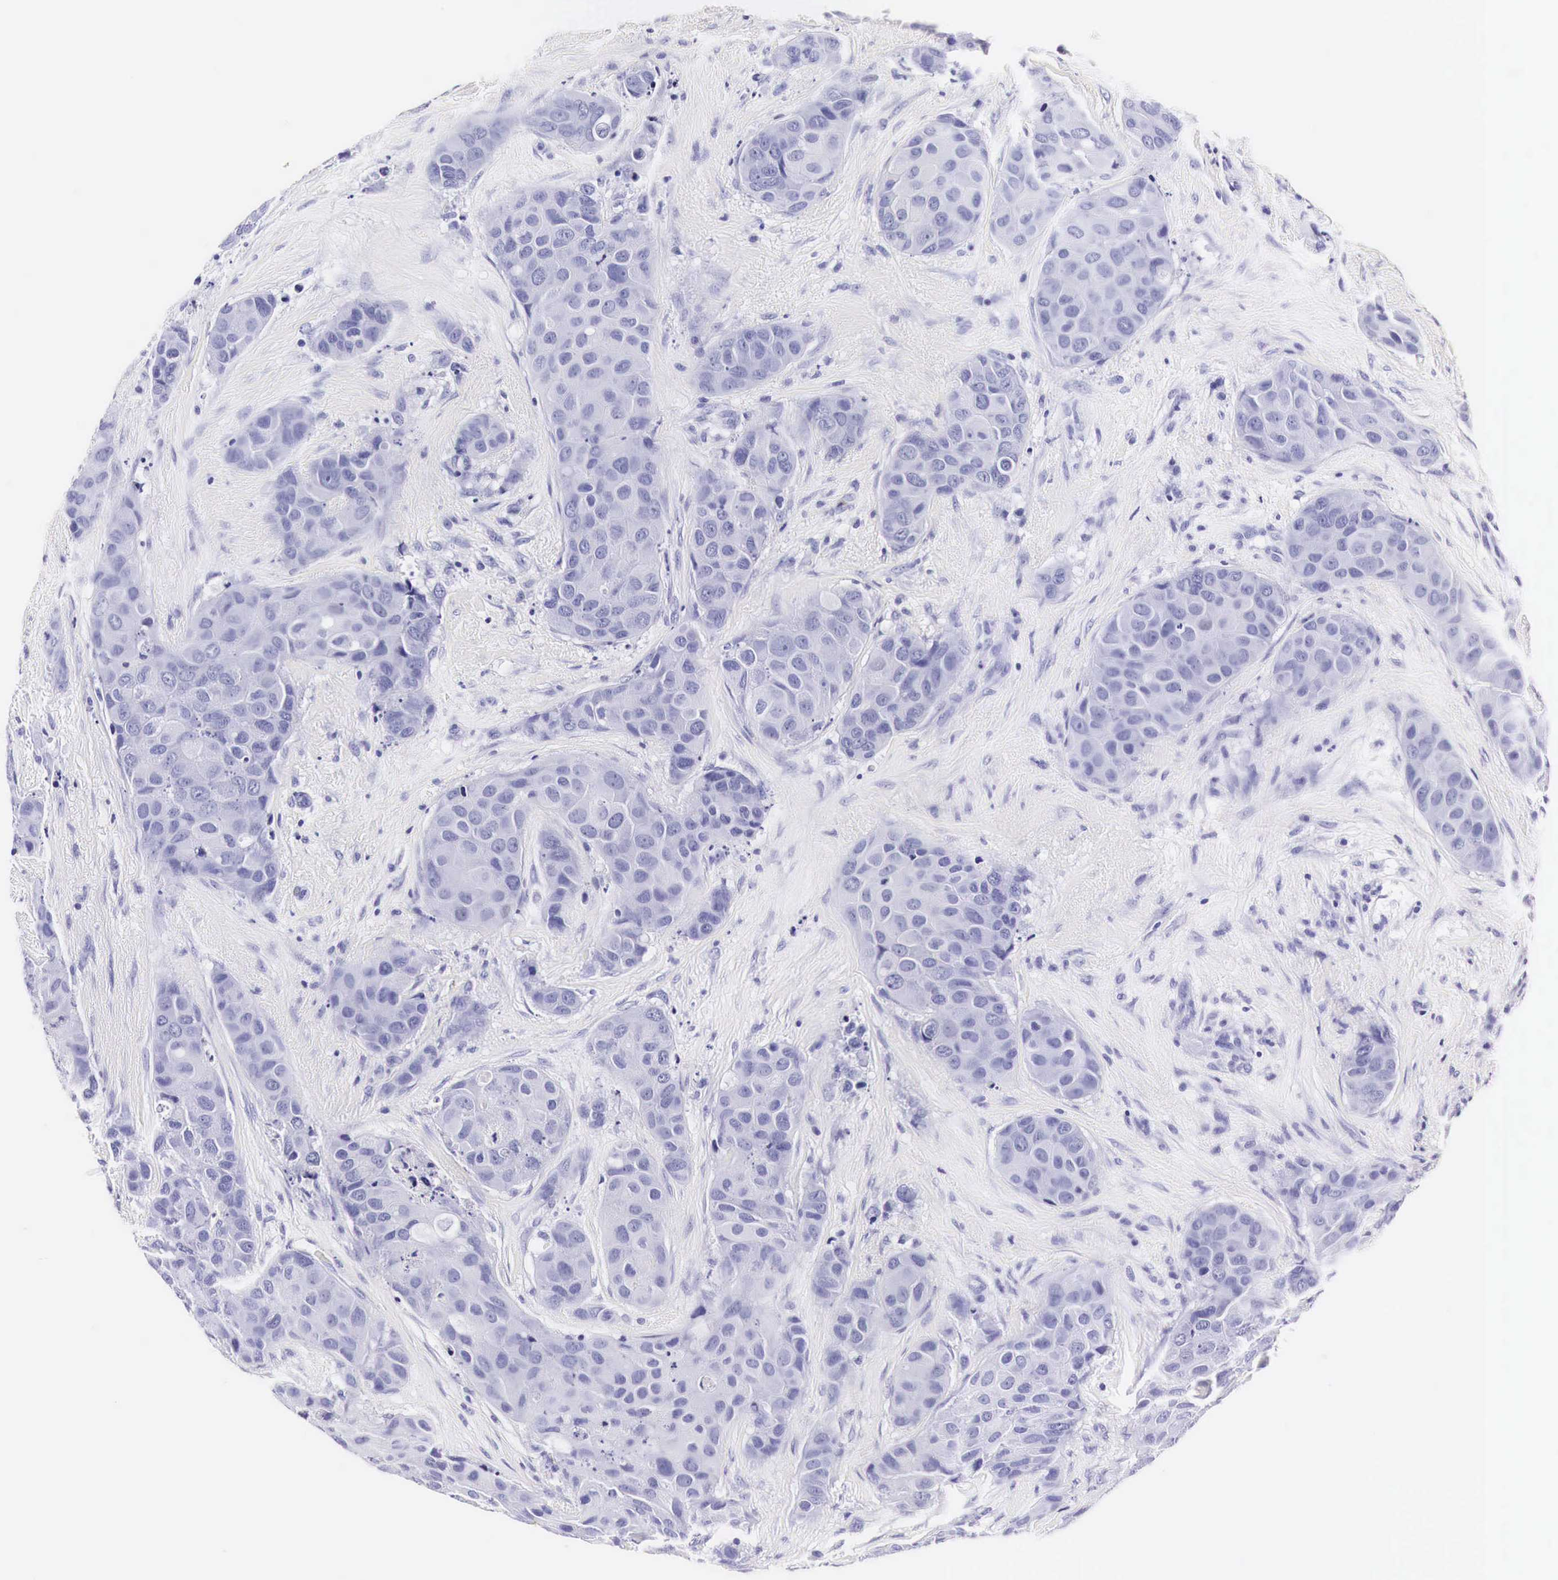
{"staining": {"intensity": "negative", "quantity": "none", "location": "none"}, "tissue": "breast cancer", "cell_type": "Tumor cells", "image_type": "cancer", "snomed": [{"axis": "morphology", "description": "Duct carcinoma"}, {"axis": "topography", "description": "Breast"}], "caption": "A histopathology image of breast infiltrating ductal carcinoma stained for a protein shows no brown staining in tumor cells. (Brightfield microscopy of DAB (3,3'-diaminobenzidine) immunohistochemistry at high magnification).", "gene": "ACP3", "patient": {"sex": "female", "age": 68}}